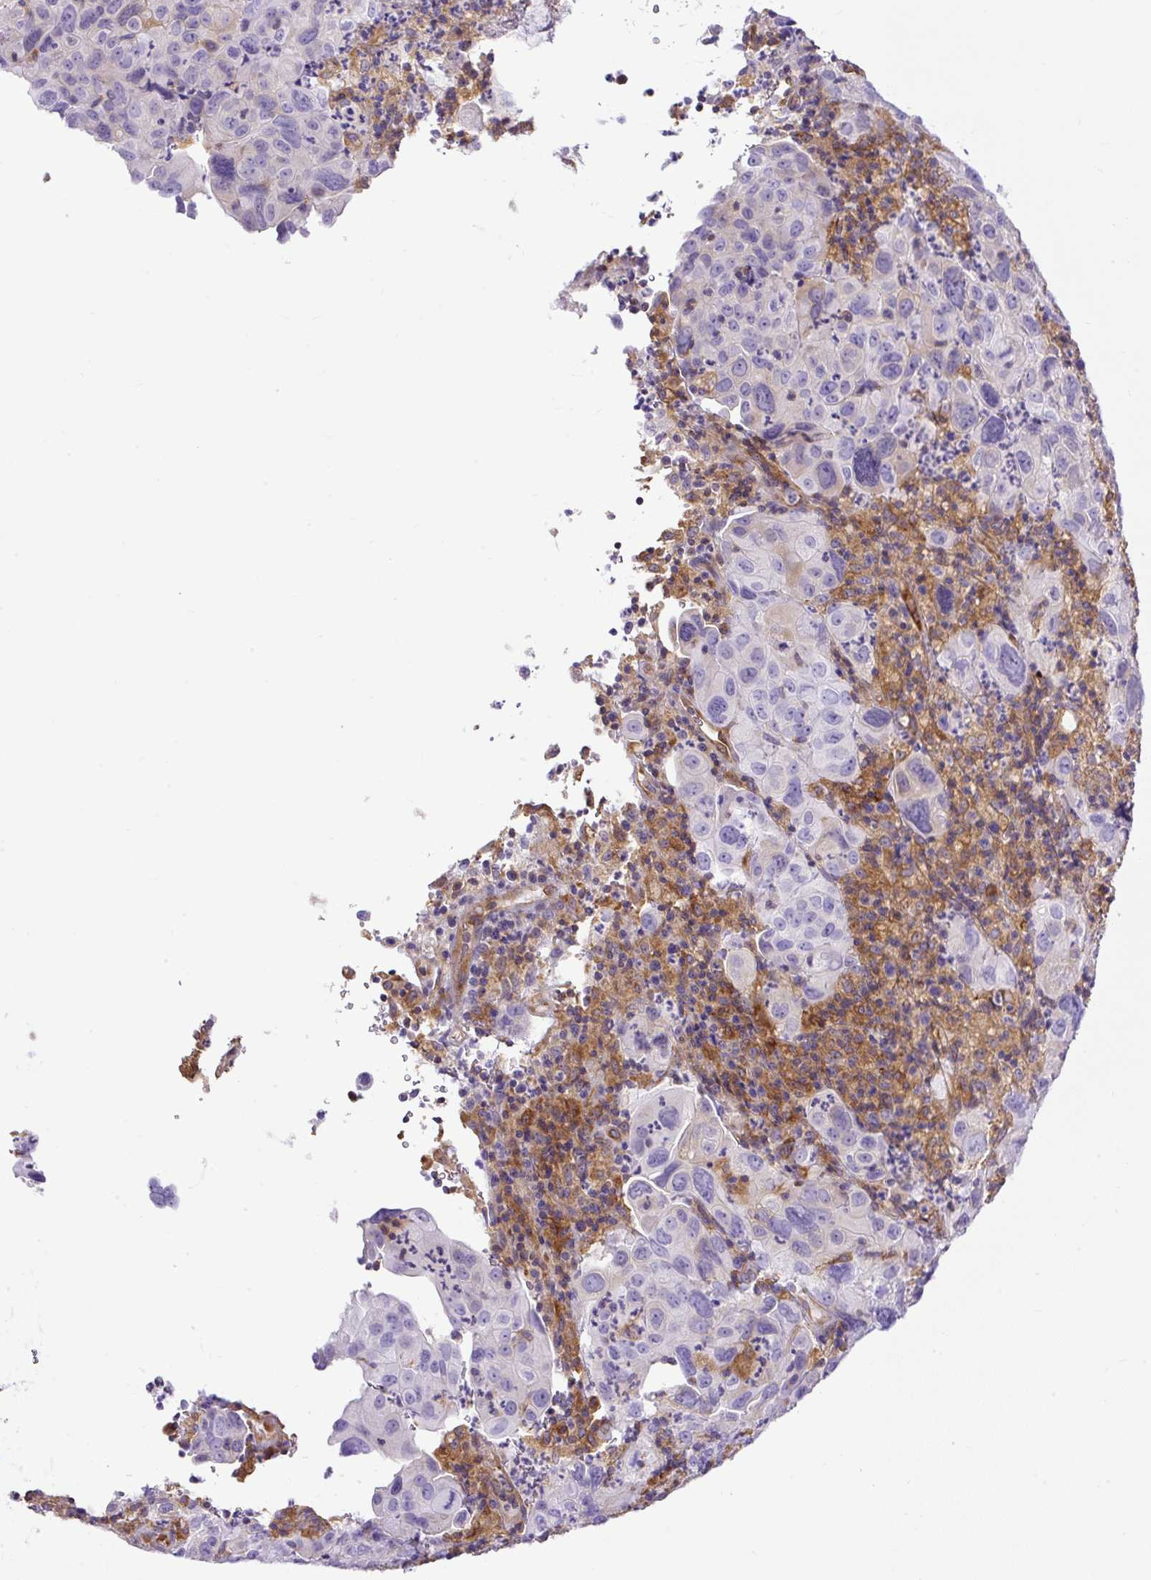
{"staining": {"intensity": "negative", "quantity": "none", "location": "none"}, "tissue": "cervical cancer", "cell_type": "Tumor cells", "image_type": "cancer", "snomed": [{"axis": "morphology", "description": "Squamous cell carcinoma, NOS"}, {"axis": "topography", "description": "Cervix"}], "caption": "IHC of cervical squamous cell carcinoma demonstrates no positivity in tumor cells.", "gene": "MAP1S", "patient": {"sex": "female", "age": 44}}